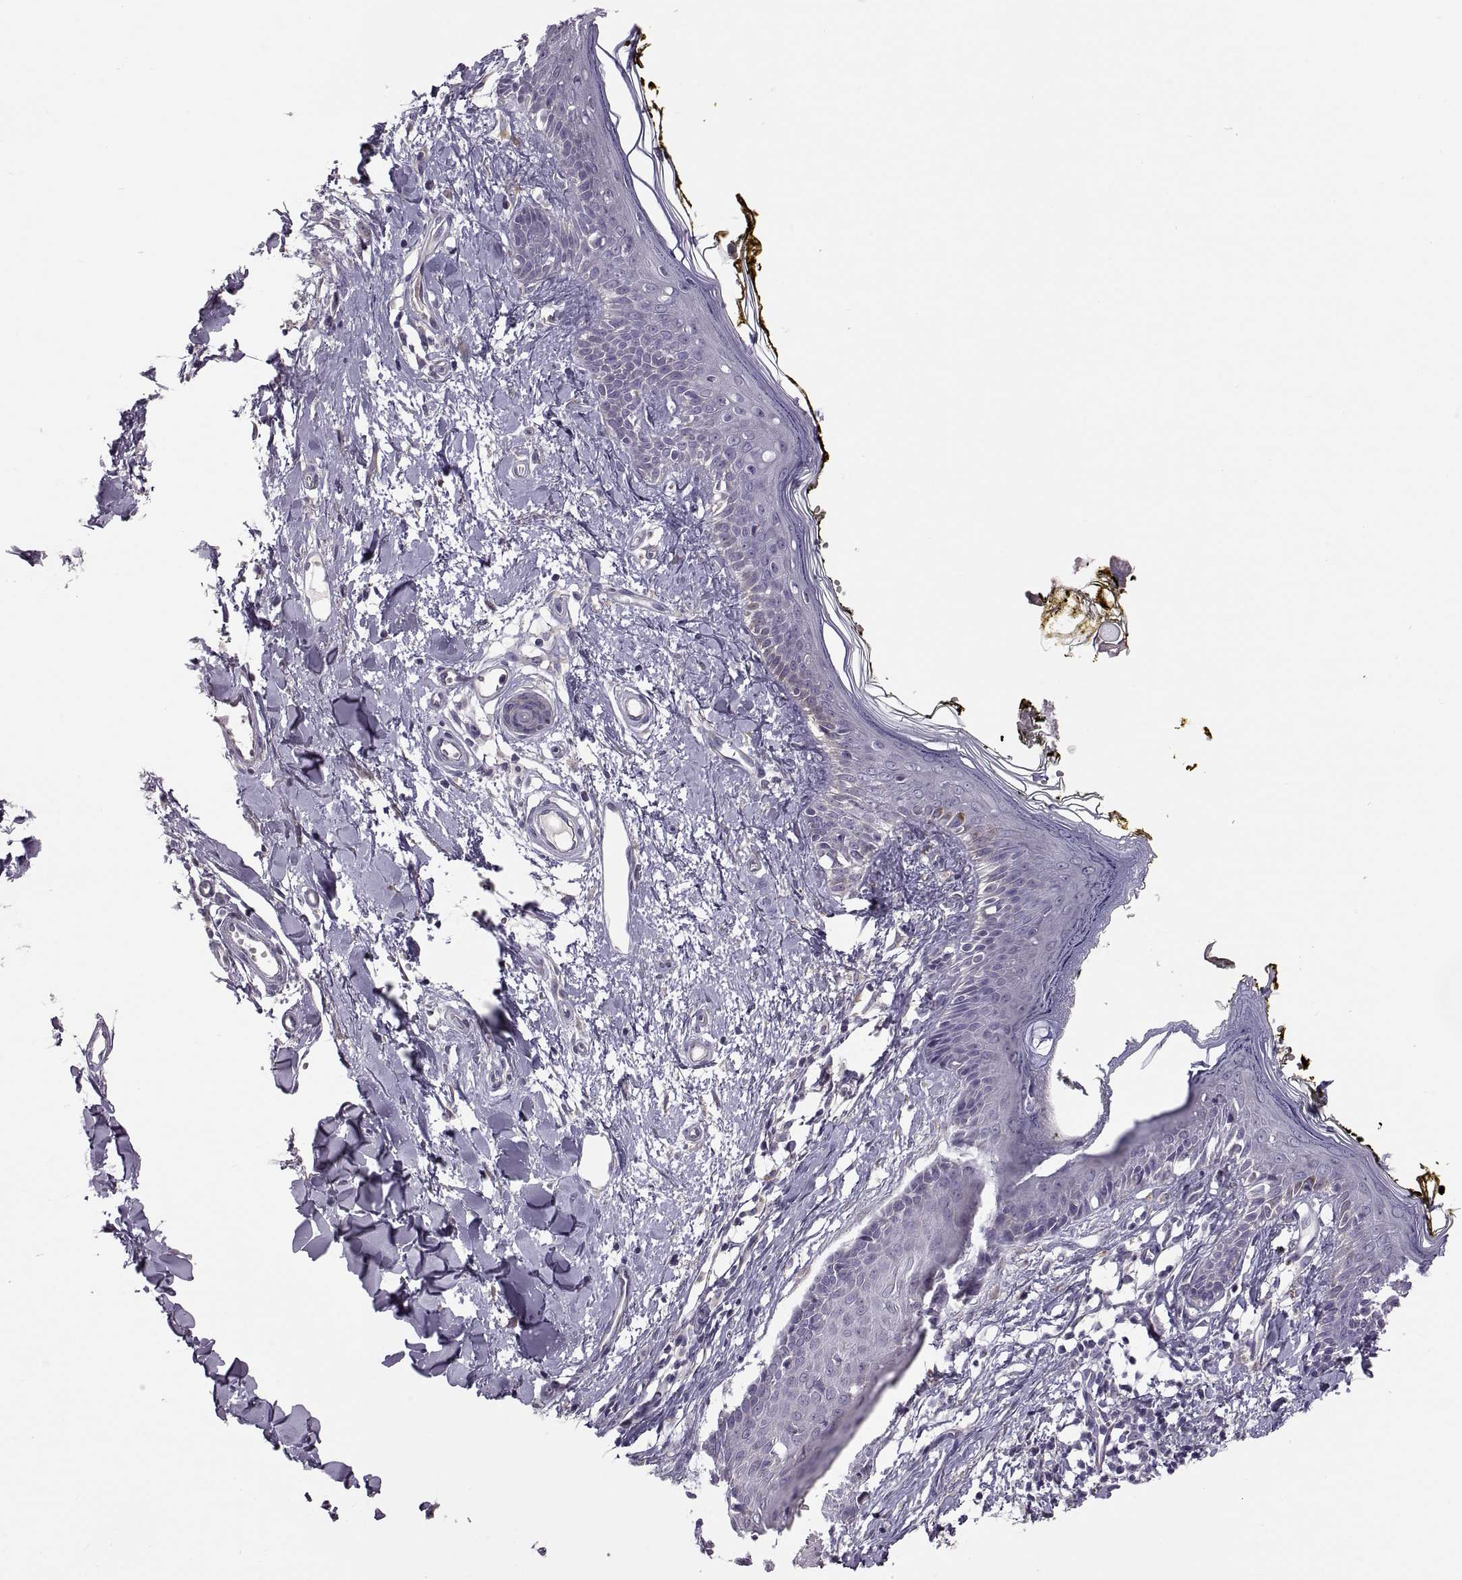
{"staining": {"intensity": "negative", "quantity": "none", "location": "none"}, "tissue": "skin", "cell_type": "Fibroblasts", "image_type": "normal", "snomed": [{"axis": "morphology", "description": "Normal tissue, NOS"}, {"axis": "topography", "description": "Skin"}], "caption": "The micrograph reveals no staining of fibroblasts in unremarkable skin. The staining was performed using DAB (3,3'-diaminobenzidine) to visualize the protein expression in brown, while the nuclei were stained in blue with hematoxylin (Magnification: 20x).", "gene": "ACSBG2", "patient": {"sex": "male", "age": 76}}